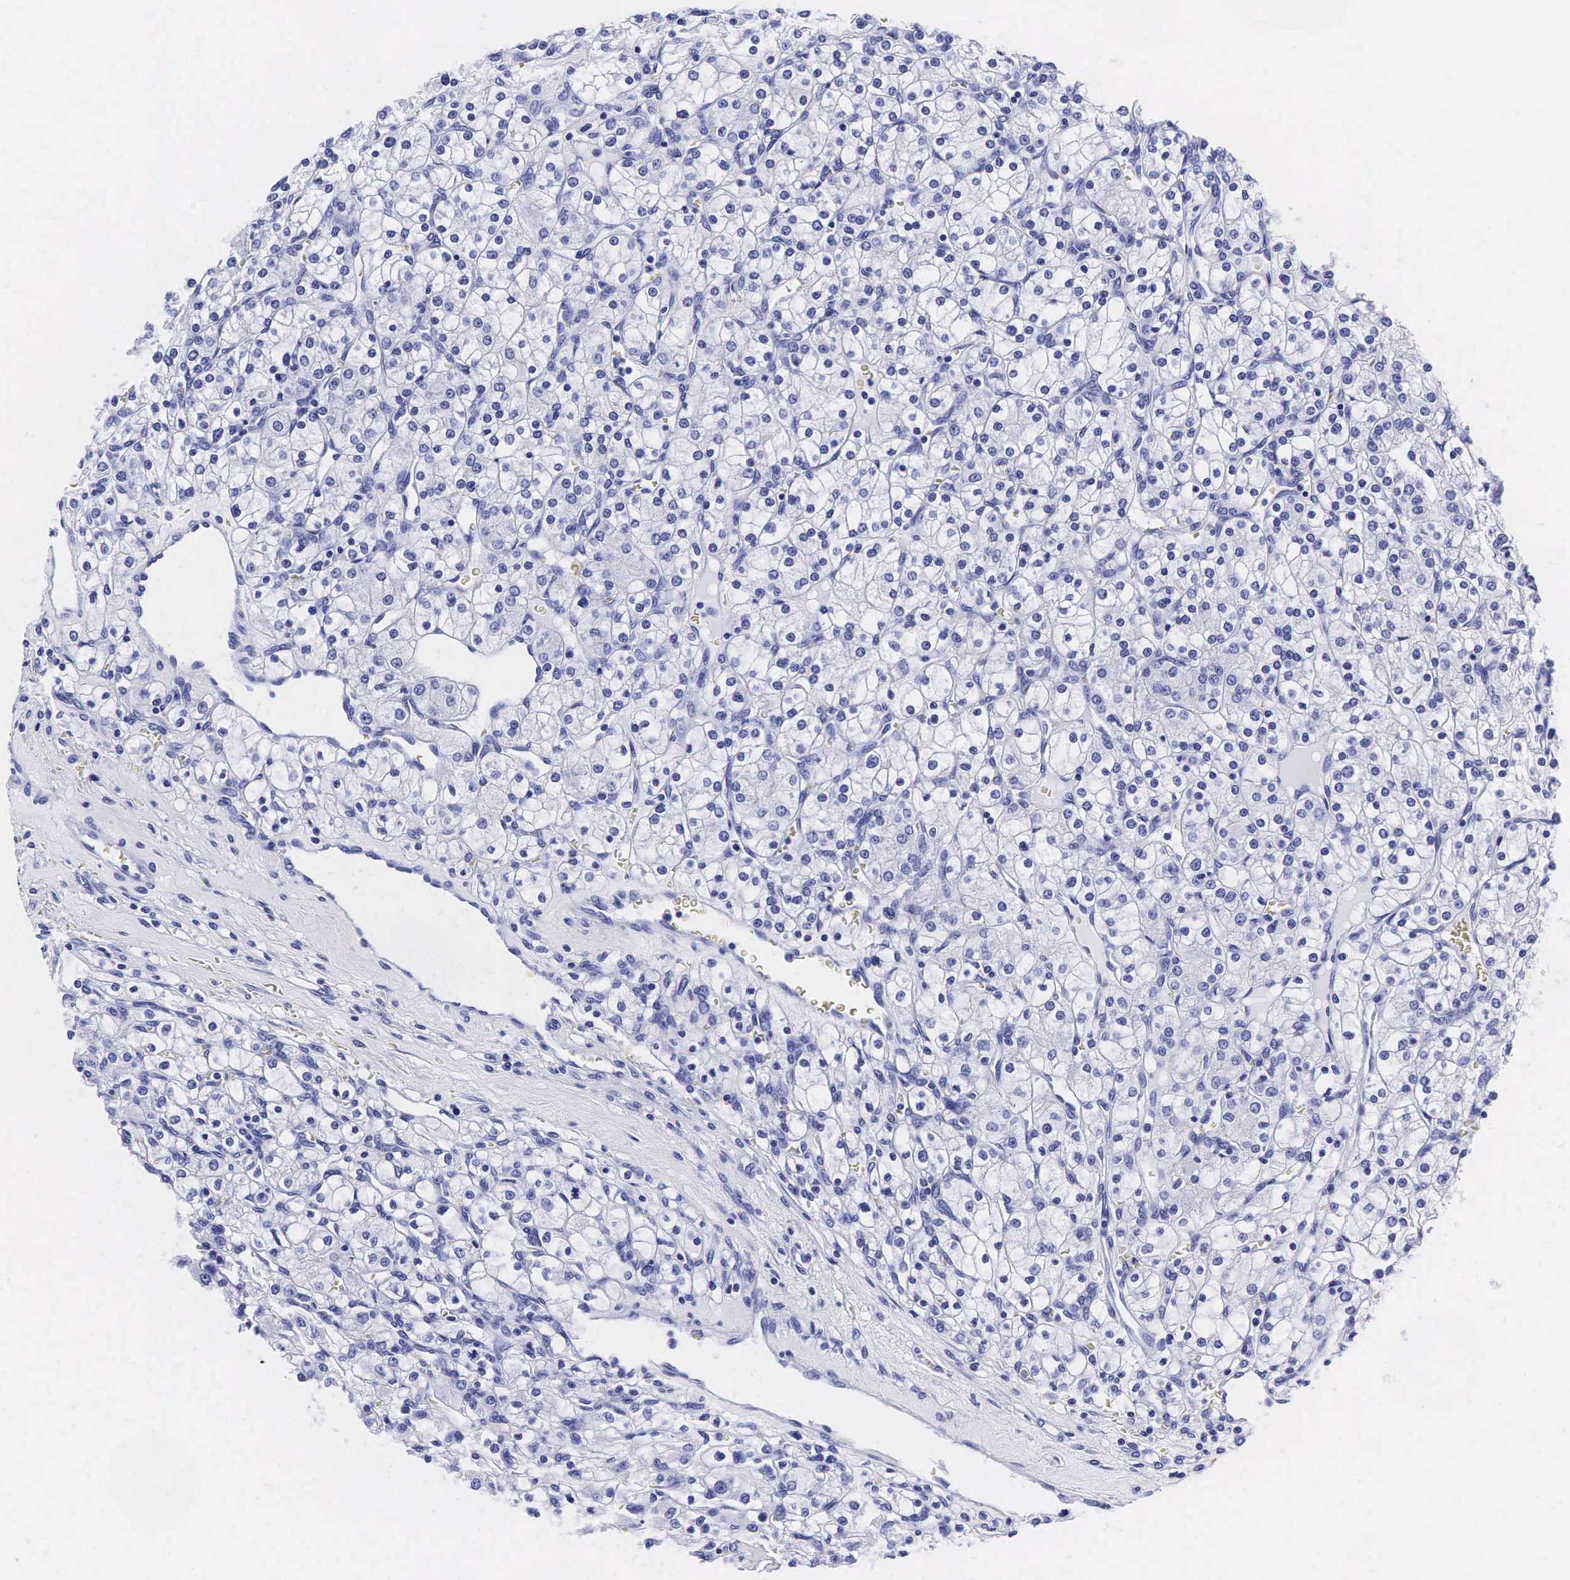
{"staining": {"intensity": "negative", "quantity": "none", "location": "none"}, "tissue": "renal cancer", "cell_type": "Tumor cells", "image_type": "cancer", "snomed": [{"axis": "morphology", "description": "Adenocarcinoma, NOS"}, {"axis": "topography", "description": "Kidney"}], "caption": "The histopathology image reveals no staining of tumor cells in renal adenocarcinoma.", "gene": "KLK3", "patient": {"sex": "female", "age": 62}}